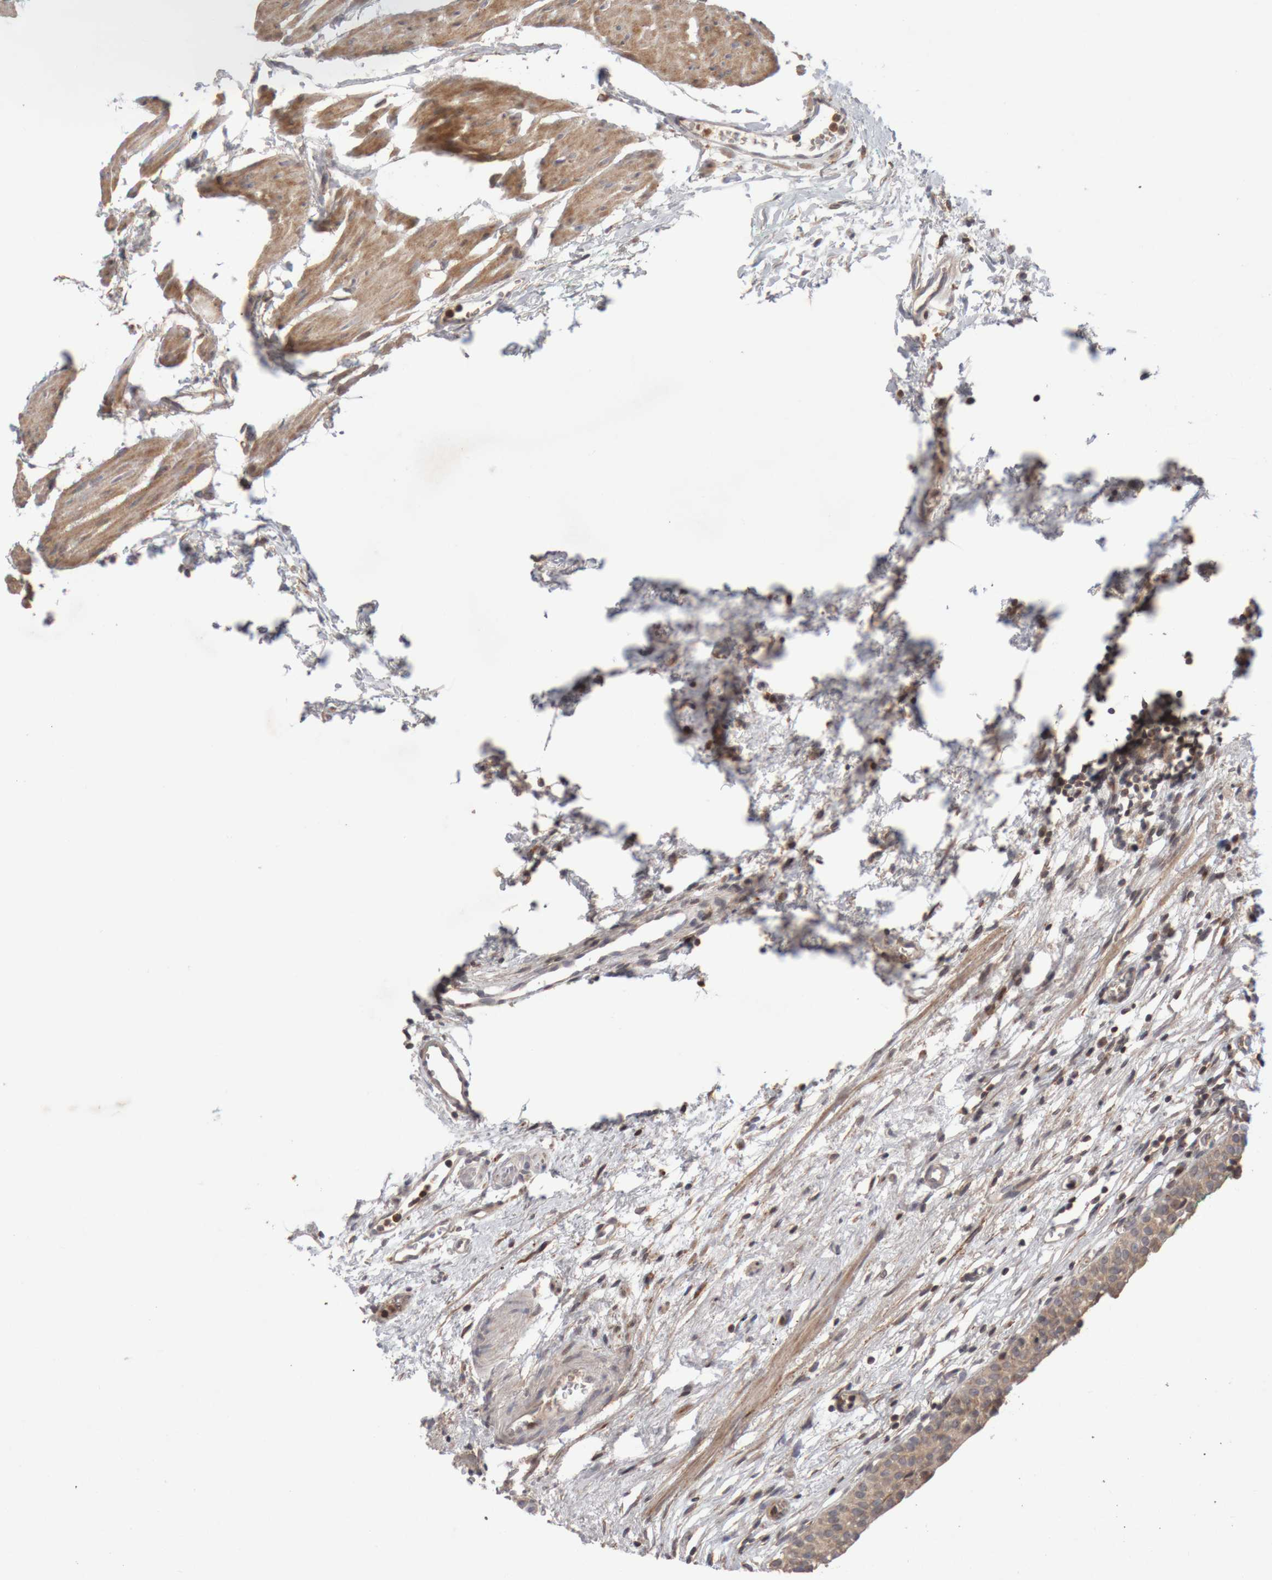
{"staining": {"intensity": "moderate", "quantity": ">75%", "location": "cytoplasmic/membranous"}, "tissue": "urinary bladder", "cell_type": "Urothelial cells", "image_type": "normal", "snomed": [{"axis": "morphology", "description": "Normal tissue, NOS"}, {"axis": "morphology", "description": "Urothelial carcinoma, High grade"}, {"axis": "topography", "description": "Urinary bladder"}], "caption": "Urothelial cells exhibit medium levels of moderate cytoplasmic/membranous expression in approximately >75% of cells in unremarkable human urinary bladder.", "gene": "KIF21B", "patient": {"sex": "female", "age": 60}}